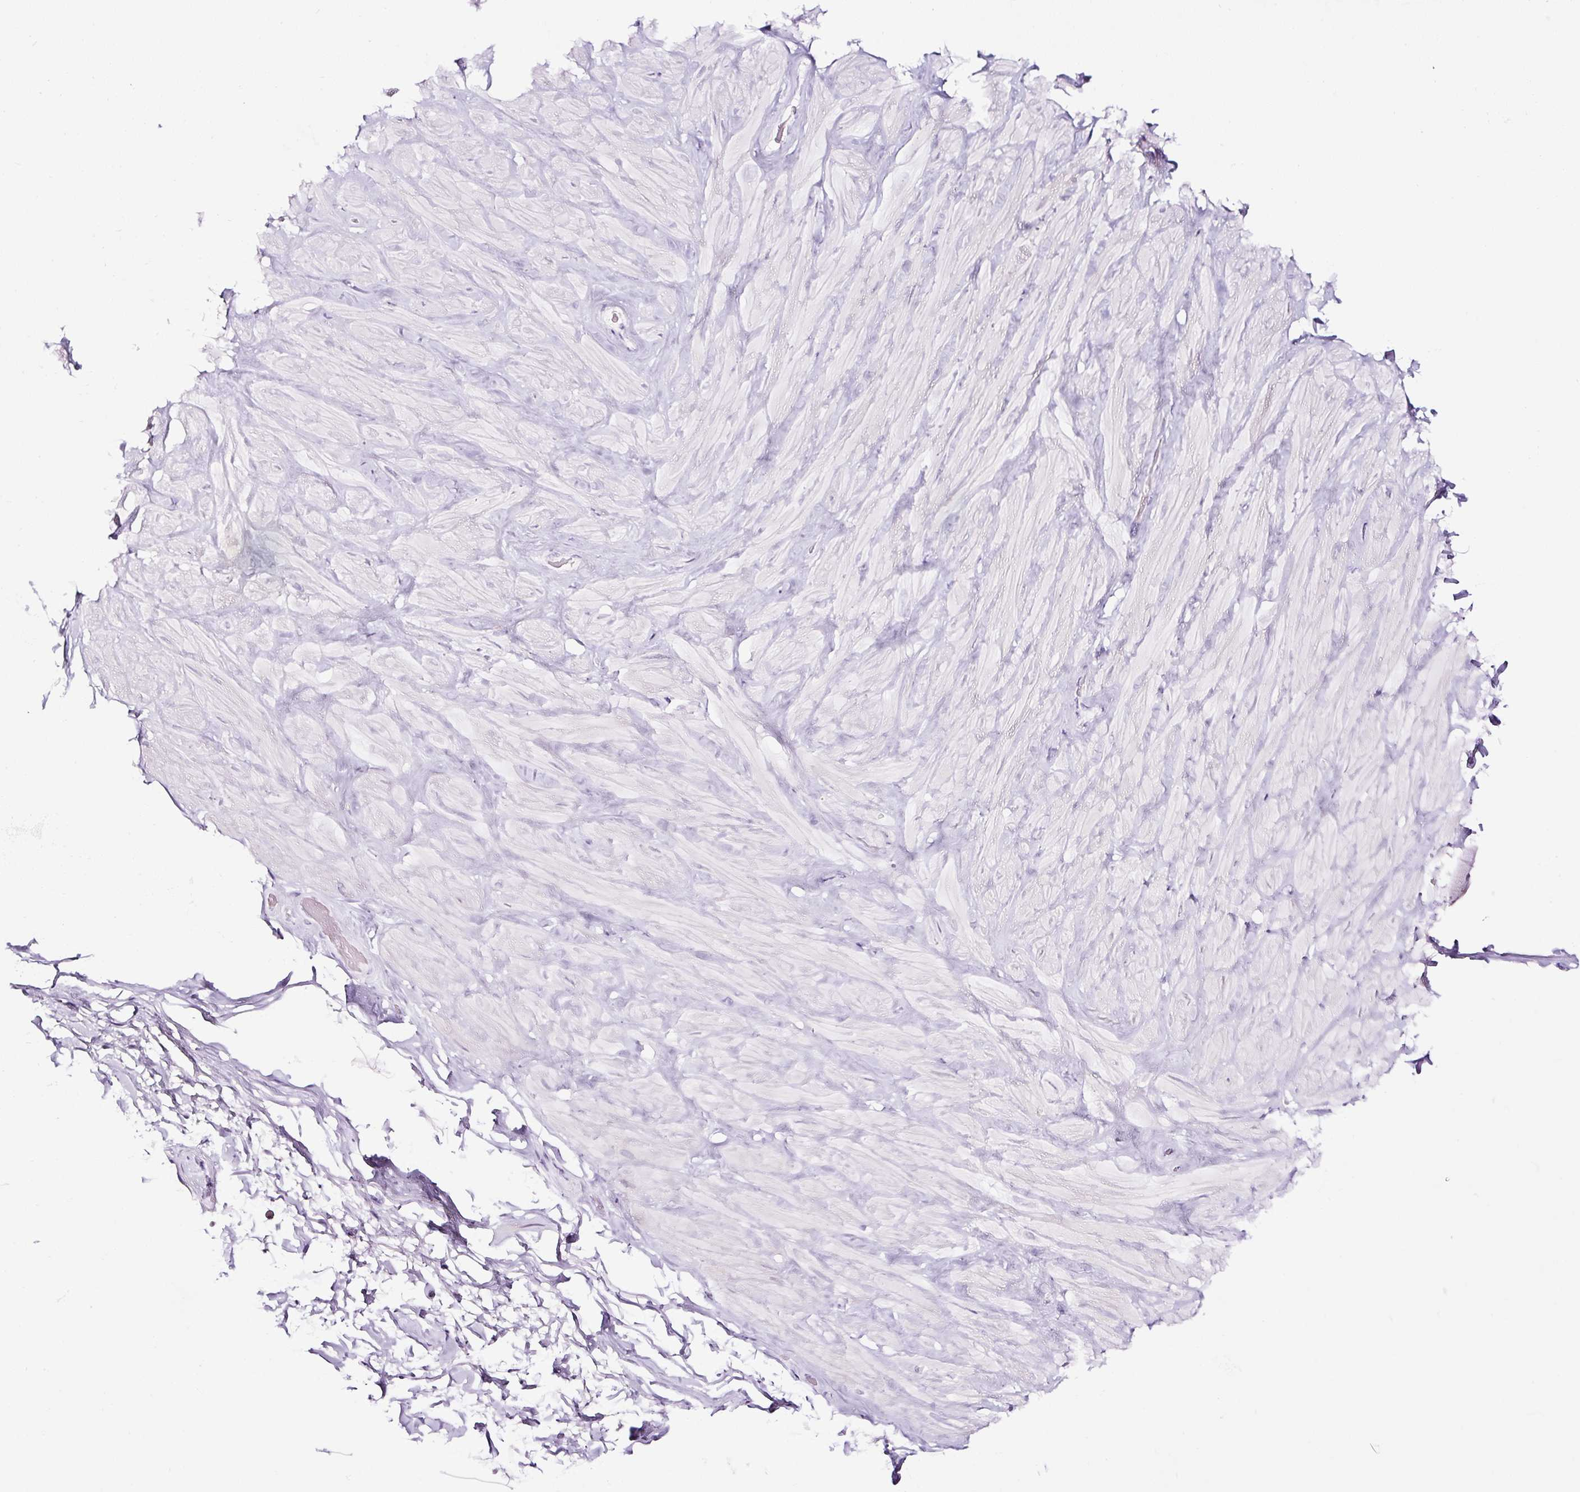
{"staining": {"intensity": "negative", "quantity": "none", "location": "none"}, "tissue": "adipose tissue", "cell_type": "Adipocytes", "image_type": "normal", "snomed": [{"axis": "morphology", "description": "Normal tissue, NOS"}, {"axis": "topography", "description": "Vascular tissue"}, {"axis": "topography", "description": "Peripheral nerve tissue"}], "caption": "High power microscopy histopathology image of an immunohistochemistry photomicrograph of unremarkable adipose tissue, revealing no significant positivity in adipocytes.", "gene": "NPHS2", "patient": {"sex": "male", "age": 41}}